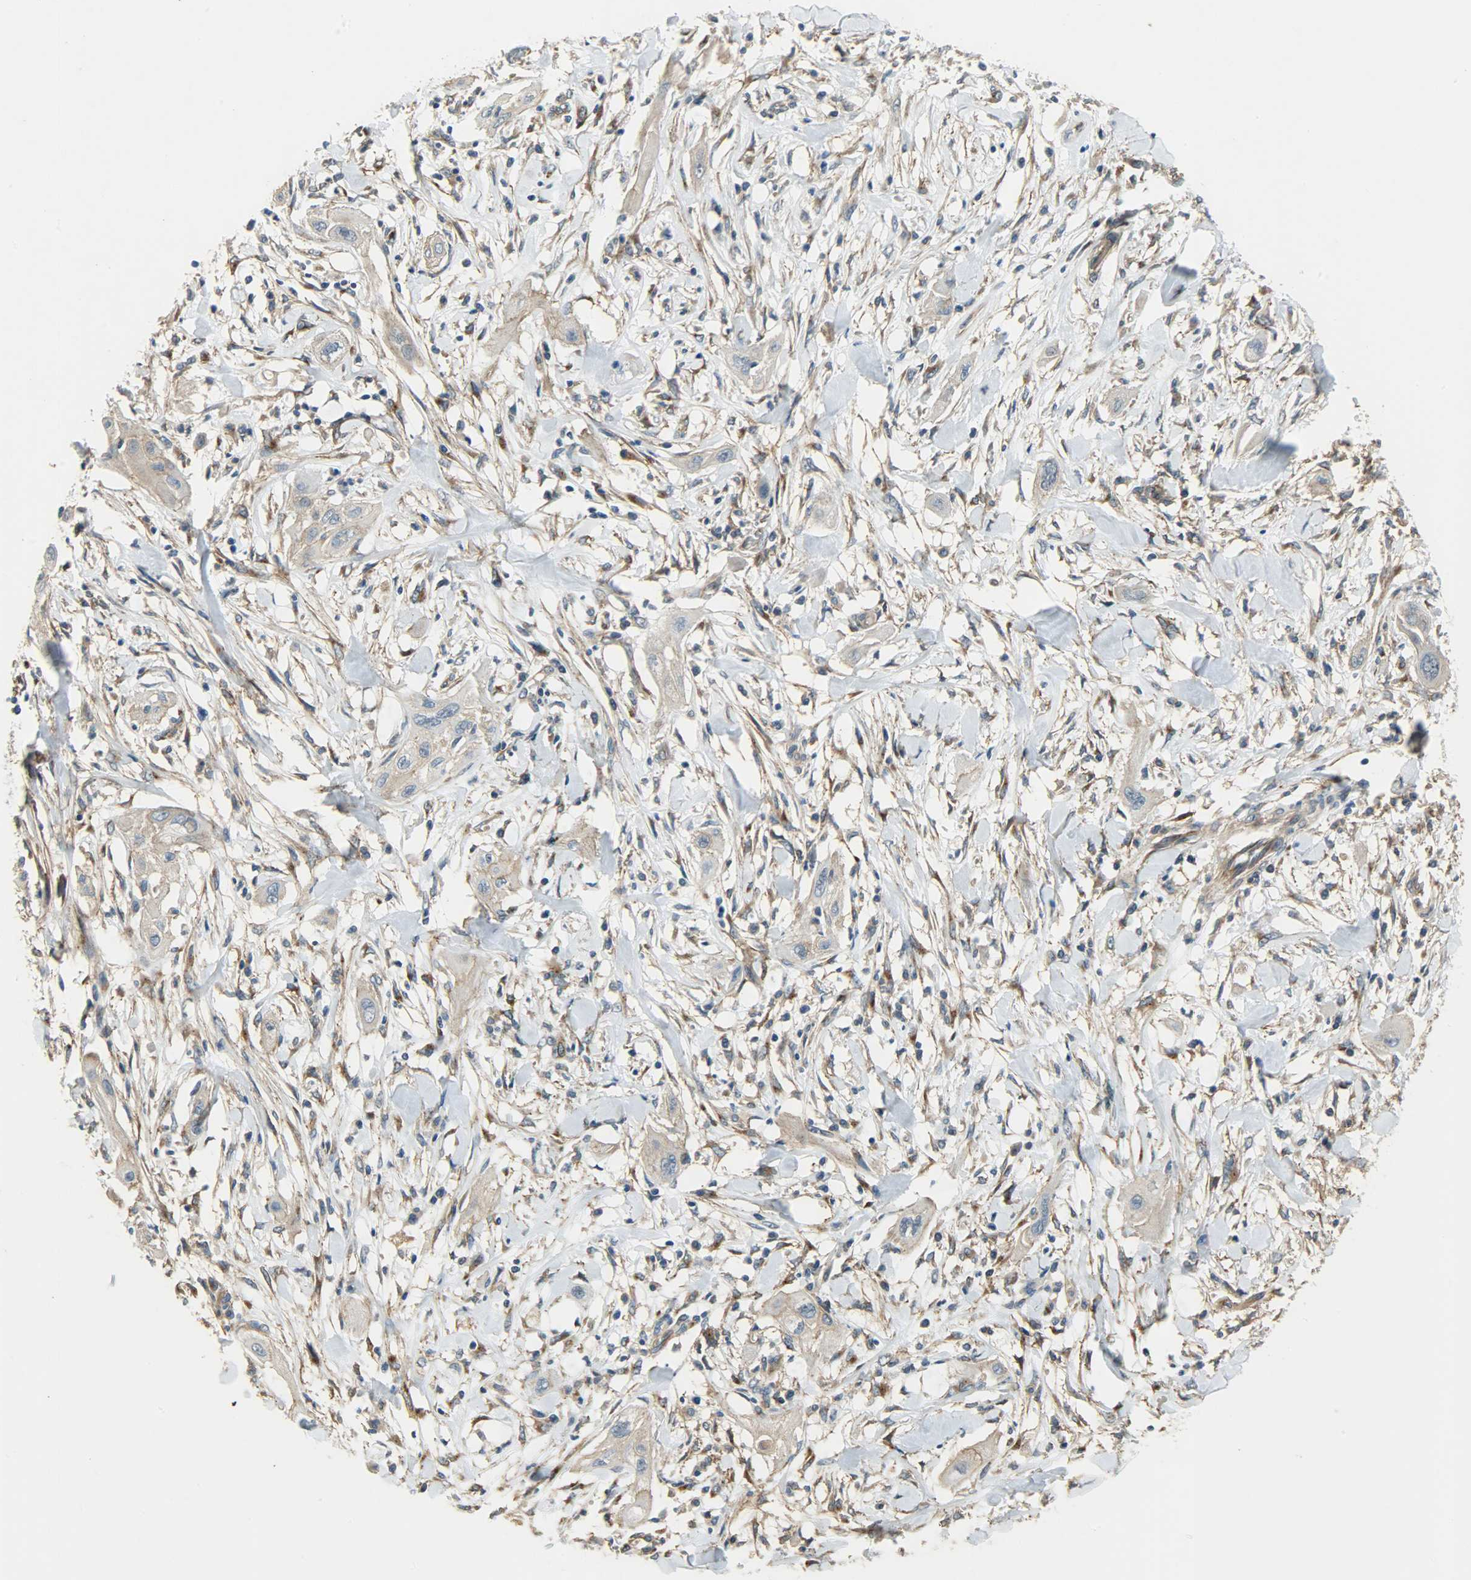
{"staining": {"intensity": "weak", "quantity": ">75%", "location": "cytoplasmic/membranous"}, "tissue": "lung cancer", "cell_type": "Tumor cells", "image_type": "cancer", "snomed": [{"axis": "morphology", "description": "Squamous cell carcinoma, NOS"}, {"axis": "topography", "description": "Lung"}], "caption": "Tumor cells reveal low levels of weak cytoplasmic/membranous expression in about >75% of cells in squamous cell carcinoma (lung). (Brightfield microscopy of DAB IHC at high magnification).", "gene": "KIAA1217", "patient": {"sex": "female", "age": 47}}